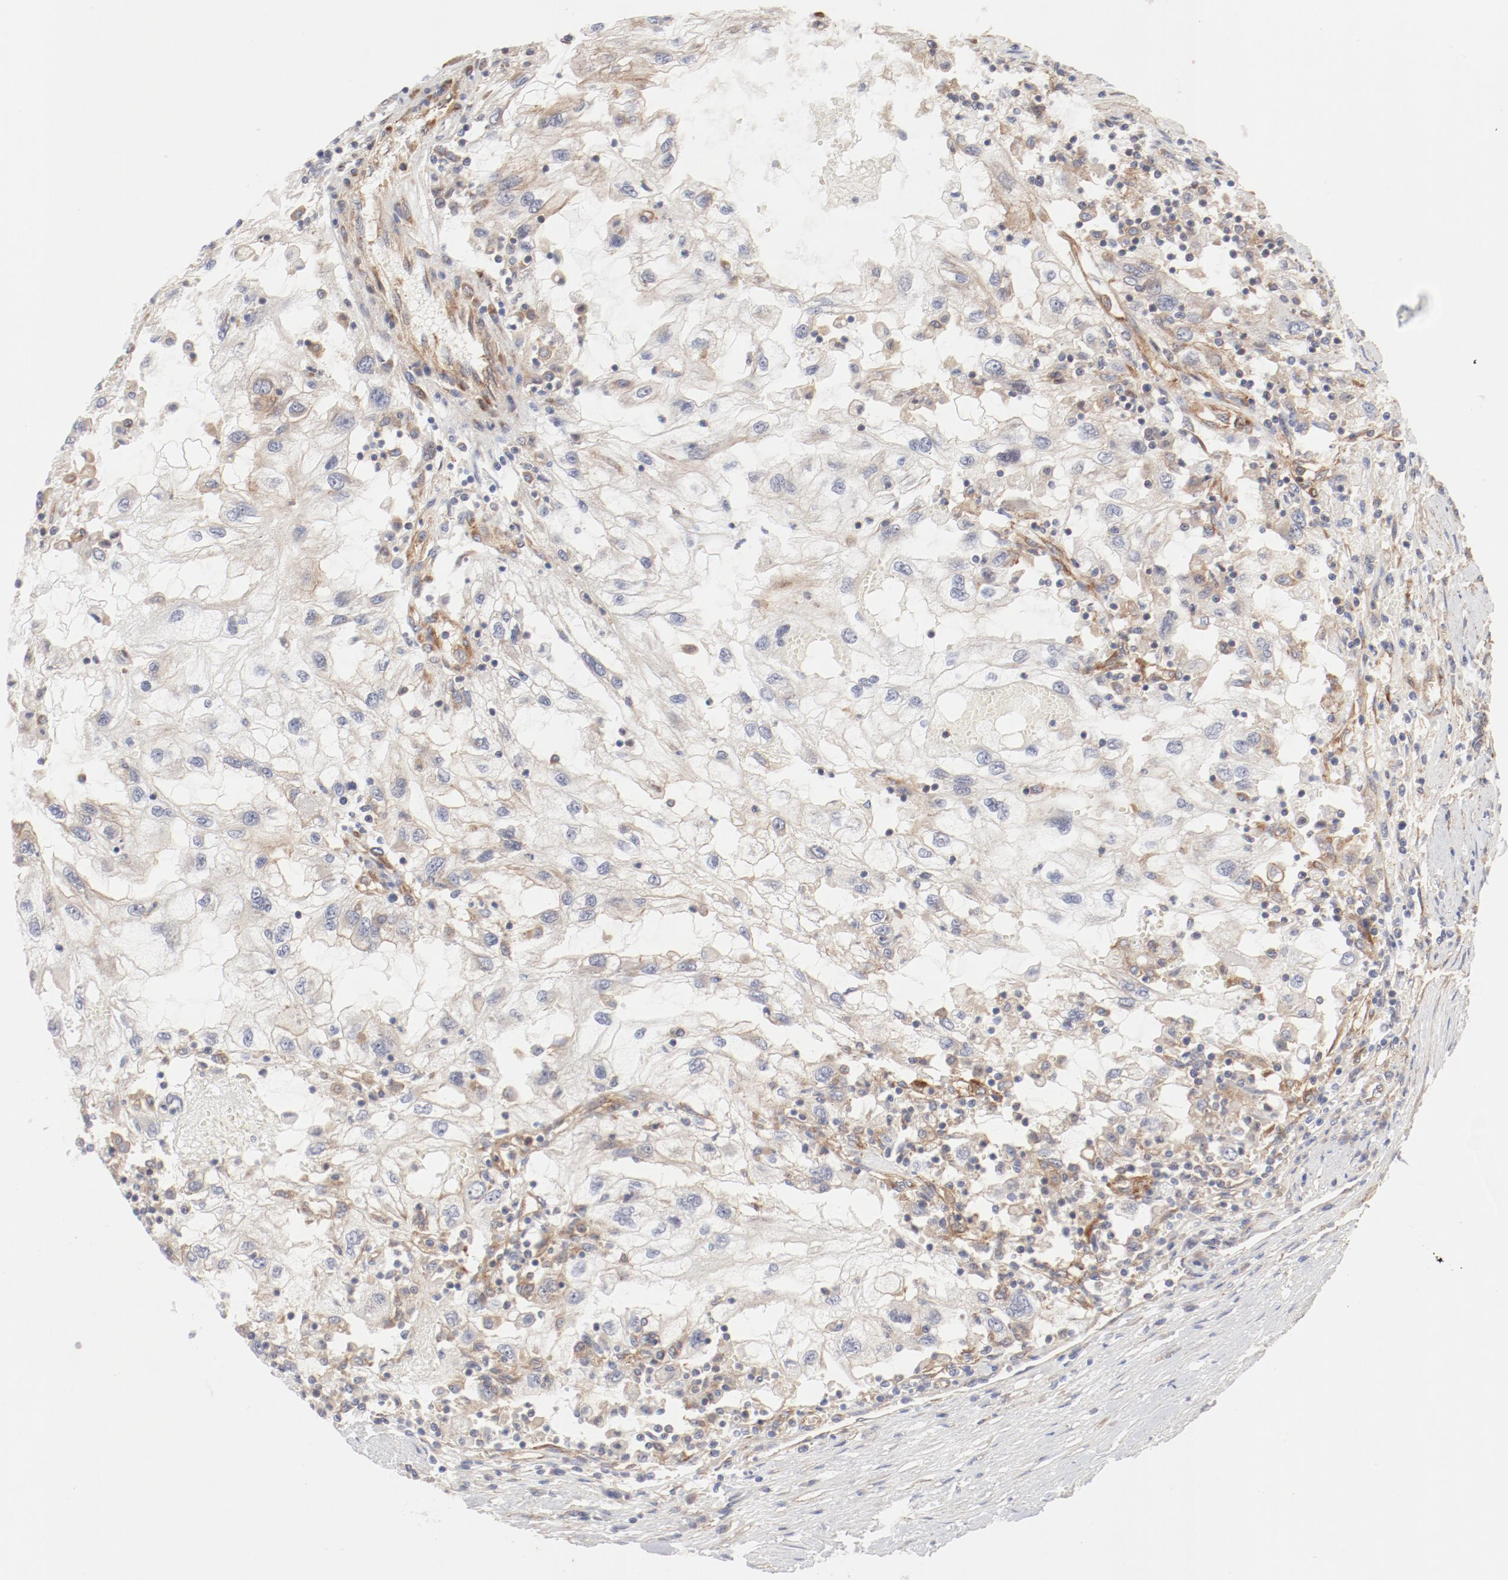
{"staining": {"intensity": "moderate", "quantity": "<25%", "location": "cytoplasmic/membranous"}, "tissue": "renal cancer", "cell_type": "Tumor cells", "image_type": "cancer", "snomed": [{"axis": "morphology", "description": "Normal tissue, NOS"}, {"axis": "morphology", "description": "Adenocarcinoma, NOS"}, {"axis": "topography", "description": "Kidney"}], "caption": "Immunohistochemical staining of human renal cancer (adenocarcinoma) demonstrates low levels of moderate cytoplasmic/membranous protein positivity in about <25% of tumor cells.", "gene": "AP2A1", "patient": {"sex": "male", "age": 71}}